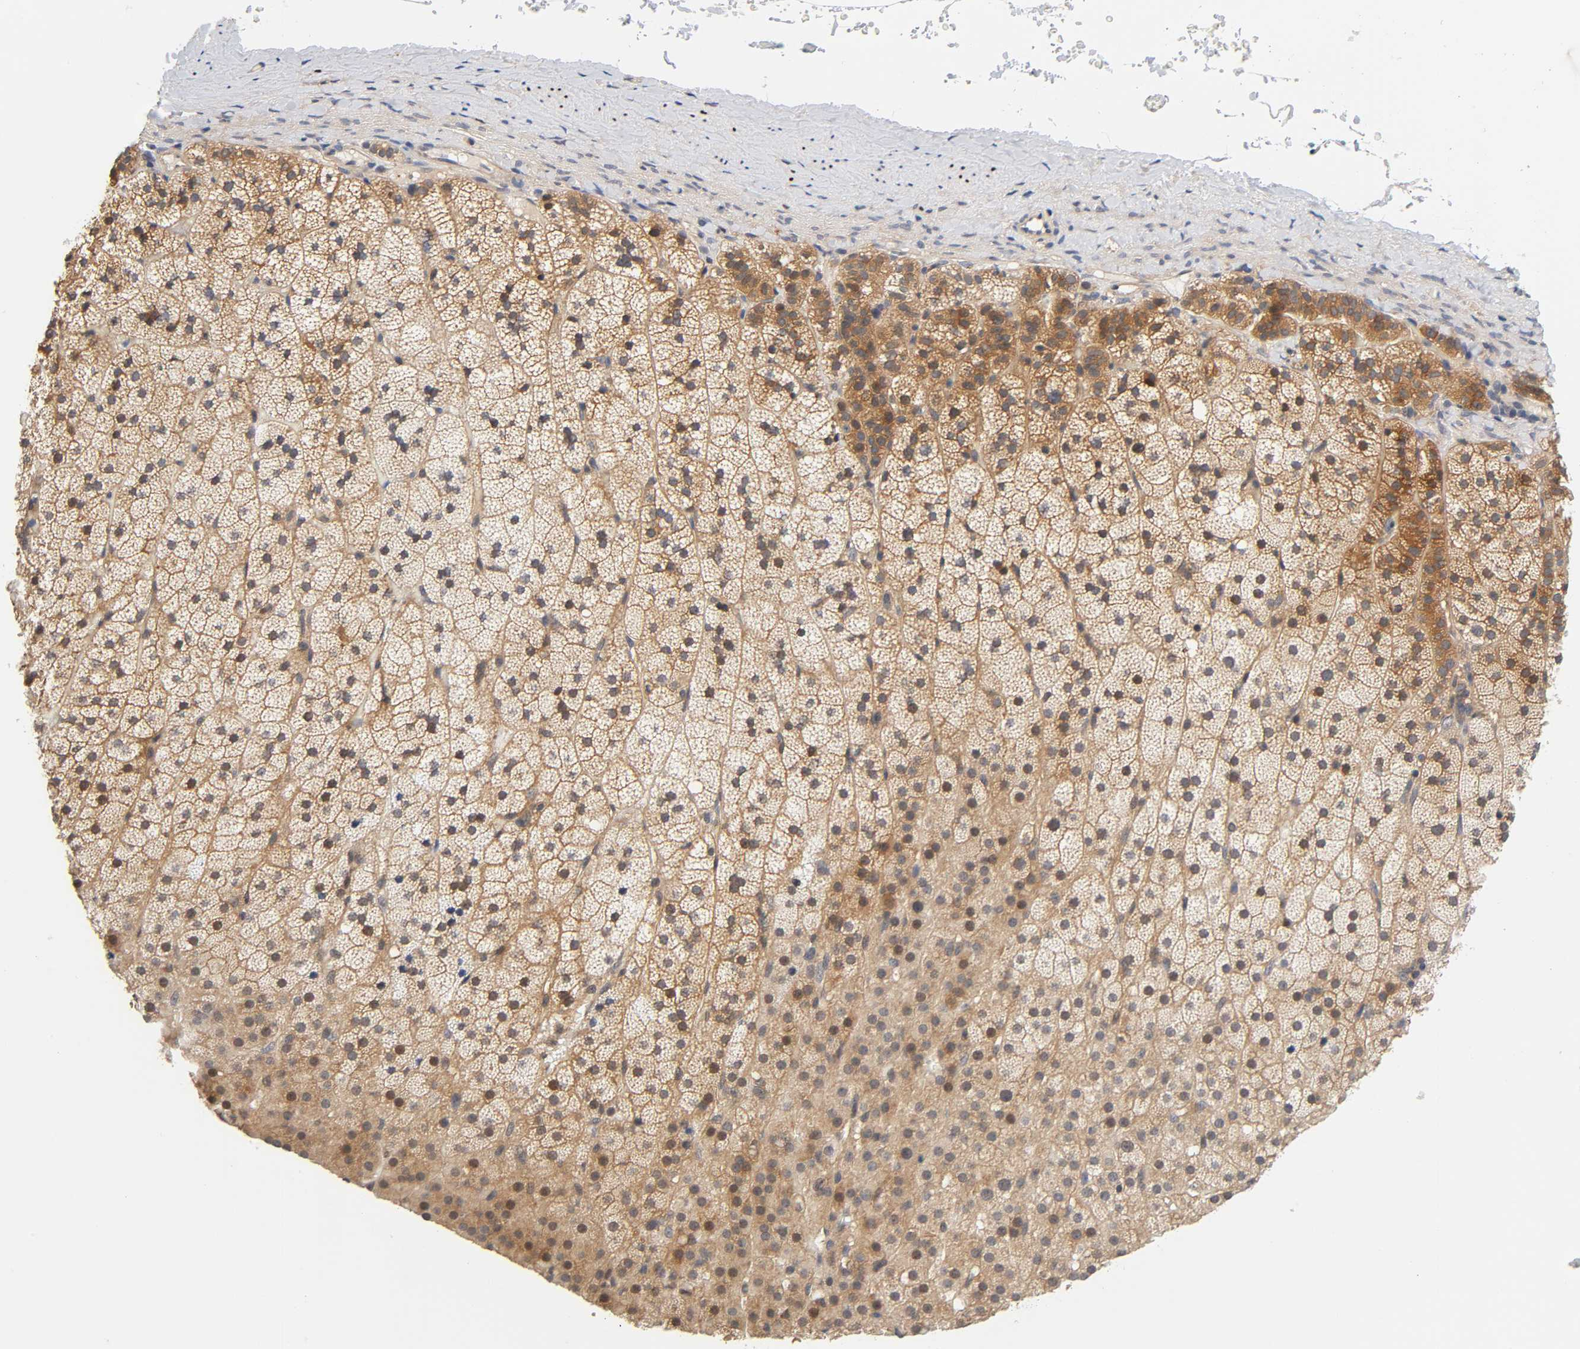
{"staining": {"intensity": "moderate", "quantity": ">75%", "location": "cytoplasmic/membranous"}, "tissue": "adrenal gland", "cell_type": "Glandular cells", "image_type": "normal", "snomed": [{"axis": "morphology", "description": "Normal tissue, NOS"}, {"axis": "topography", "description": "Adrenal gland"}], "caption": "The image demonstrates a brown stain indicating the presence of a protein in the cytoplasmic/membranous of glandular cells in adrenal gland. (DAB (3,3'-diaminobenzidine) = brown stain, brightfield microscopy at high magnification).", "gene": "PRKAB1", "patient": {"sex": "male", "age": 35}}